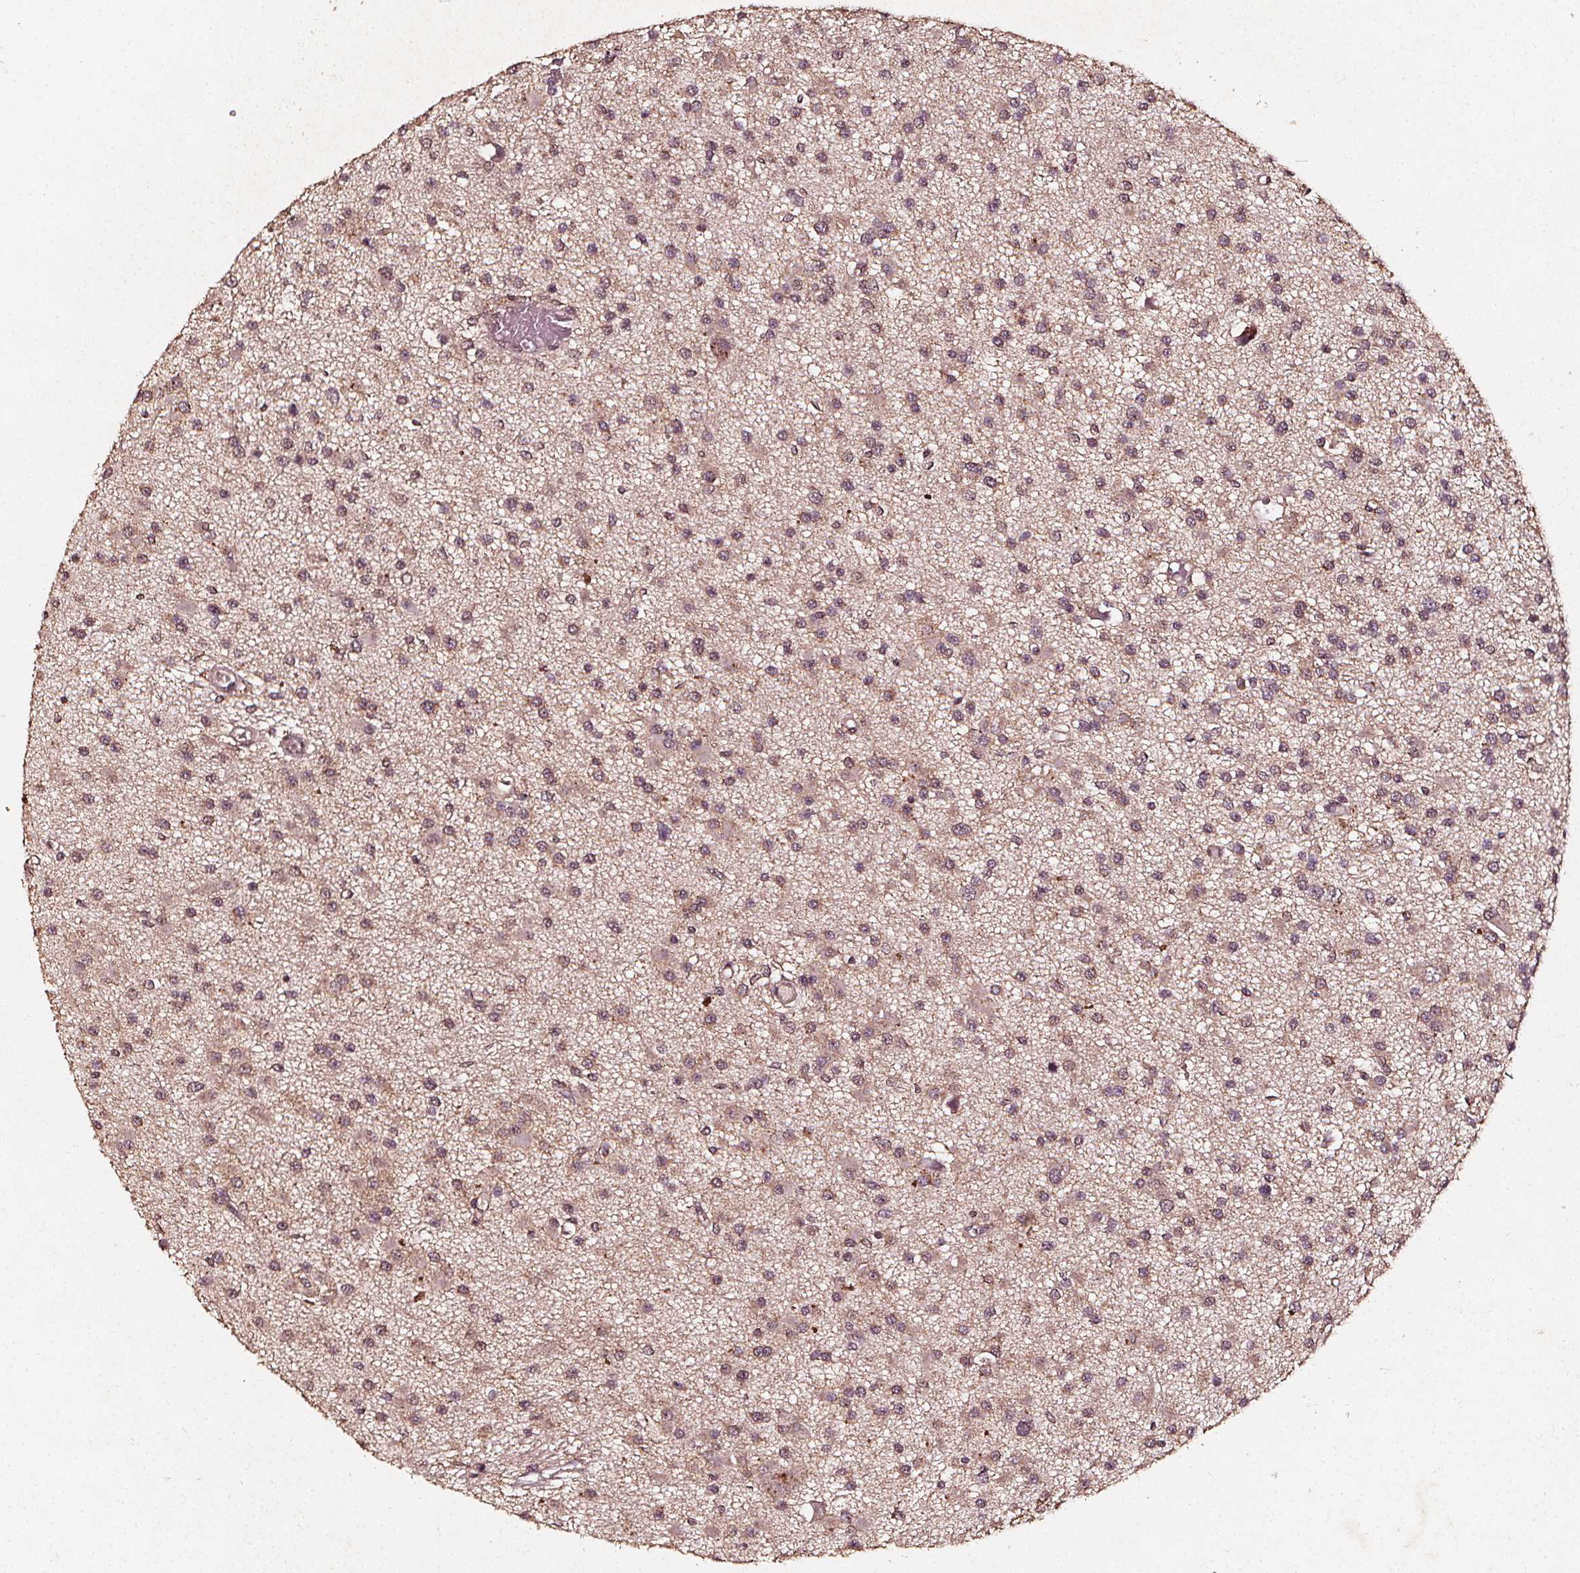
{"staining": {"intensity": "weak", "quantity": "25%-75%", "location": "cytoplasmic/membranous"}, "tissue": "glioma", "cell_type": "Tumor cells", "image_type": "cancer", "snomed": [{"axis": "morphology", "description": "Glioma, malignant, High grade"}, {"axis": "topography", "description": "Brain"}], "caption": "Immunohistochemistry (IHC) of malignant high-grade glioma displays low levels of weak cytoplasmic/membranous positivity in approximately 25%-75% of tumor cells.", "gene": "ABCA1", "patient": {"sex": "male", "age": 54}}